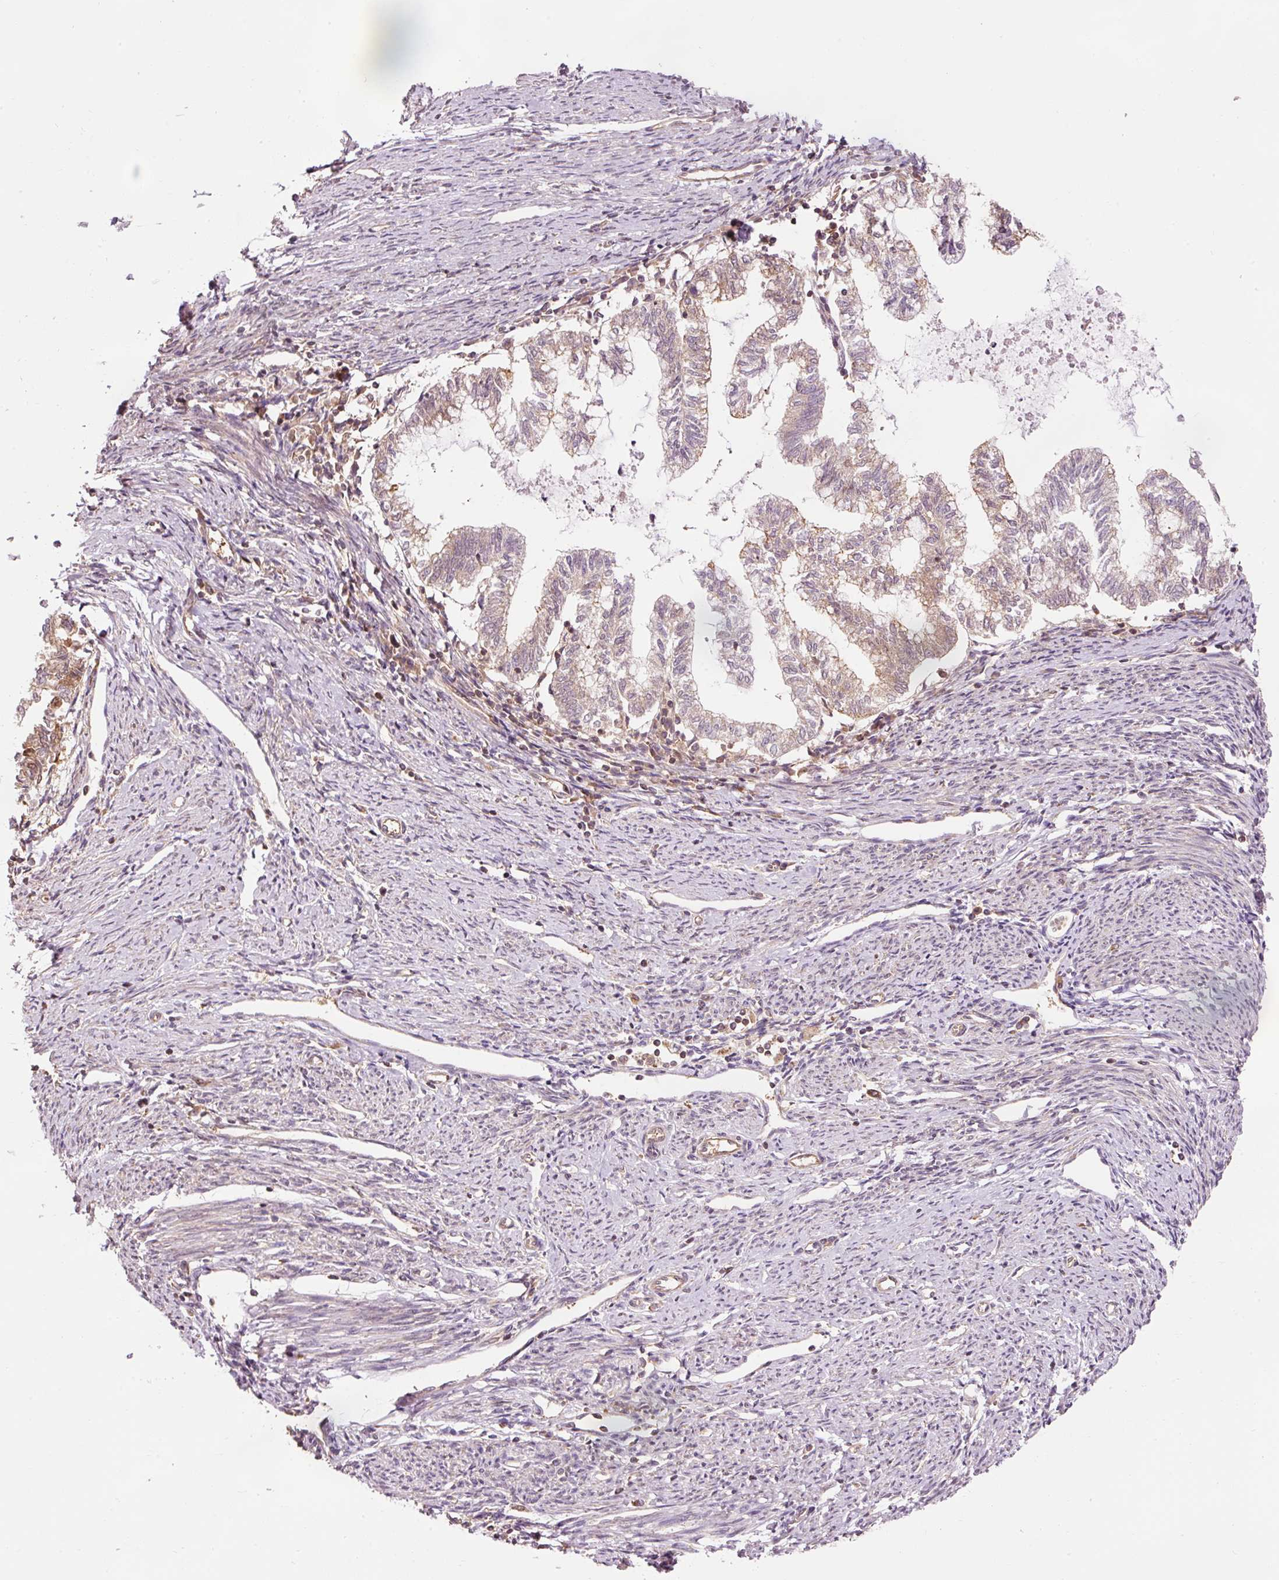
{"staining": {"intensity": "weak", "quantity": "<25%", "location": "cytoplasmic/membranous"}, "tissue": "endometrial cancer", "cell_type": "Tumor cells", "image_type": "cancer", "snomed": [{"axis": "morphology", "description": "Adenocarcinoma, NOS"}, {"axis": "topography", "description": "Endometrium"}], "caption": "The immunohistochemistry photomicrograph has no significant staining in tumor cells of endometrial adenocarcinoma tissue.", "gene": "PDAP1", "patient": {"sex": "female", "age": 79}}